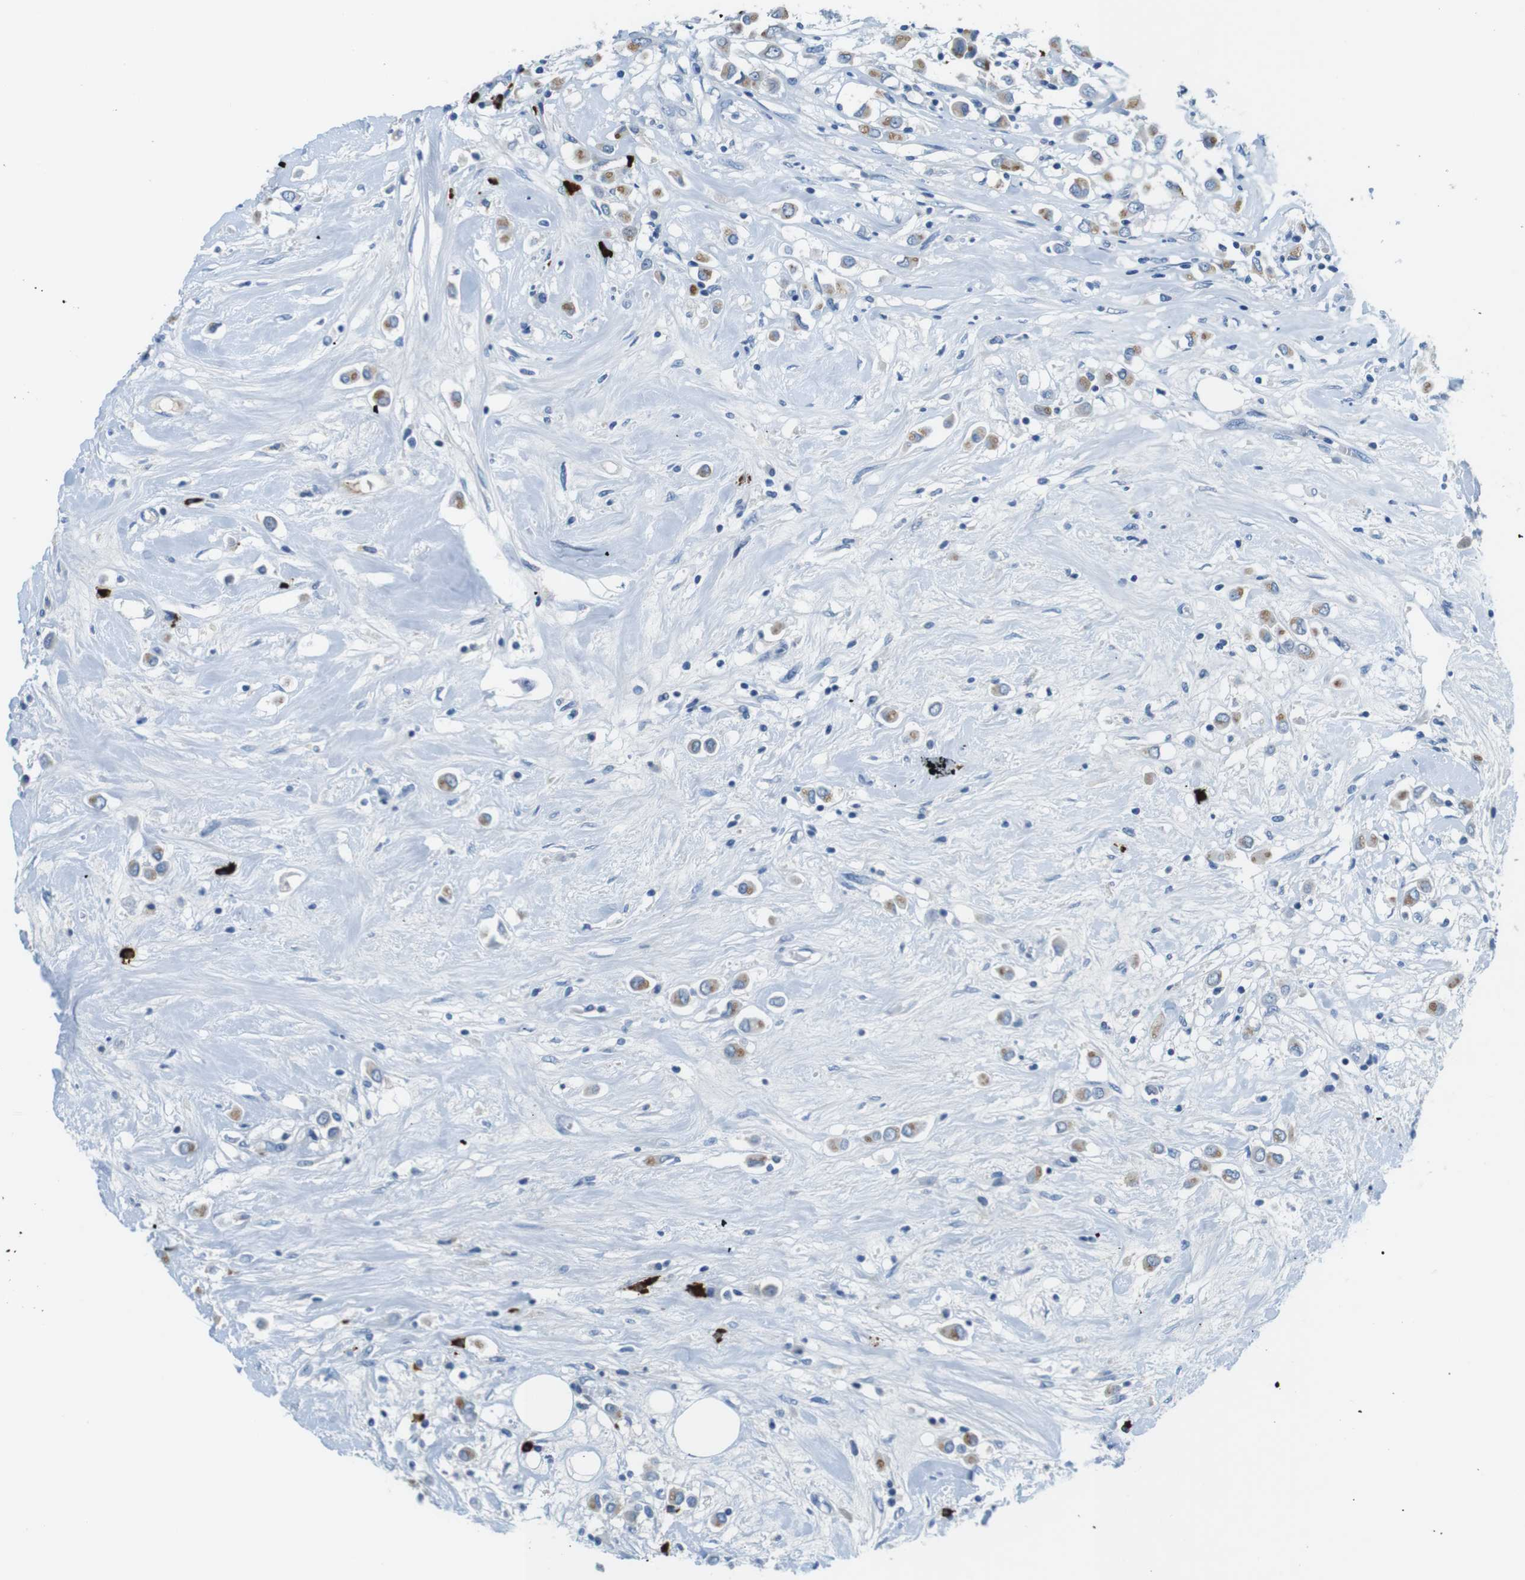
{"staining": {"intensity": "moderate", "quantity": ">75%", "location": "cytoplasmic/membranous"}, "tissue": "breast cancer", "cell_type": "Tumor cells", "image_type": "cancer", "snomed": [{"axis": "morphology", "description": "Duct carcinoma"}, {"axis": "topography", "description": "Breast"}], "caption": "Immunohistochemical staining of breast cancer (infiltrating ductal carcinoma) displays medium levels of moderate cytoplasmic/membranous expression in about >75% of tumor cells. (Brightfield microscopy of DAB IHC at high magnification).", "gene": "SLC35A3", "patient": {"sex": "female", "age": 61}}